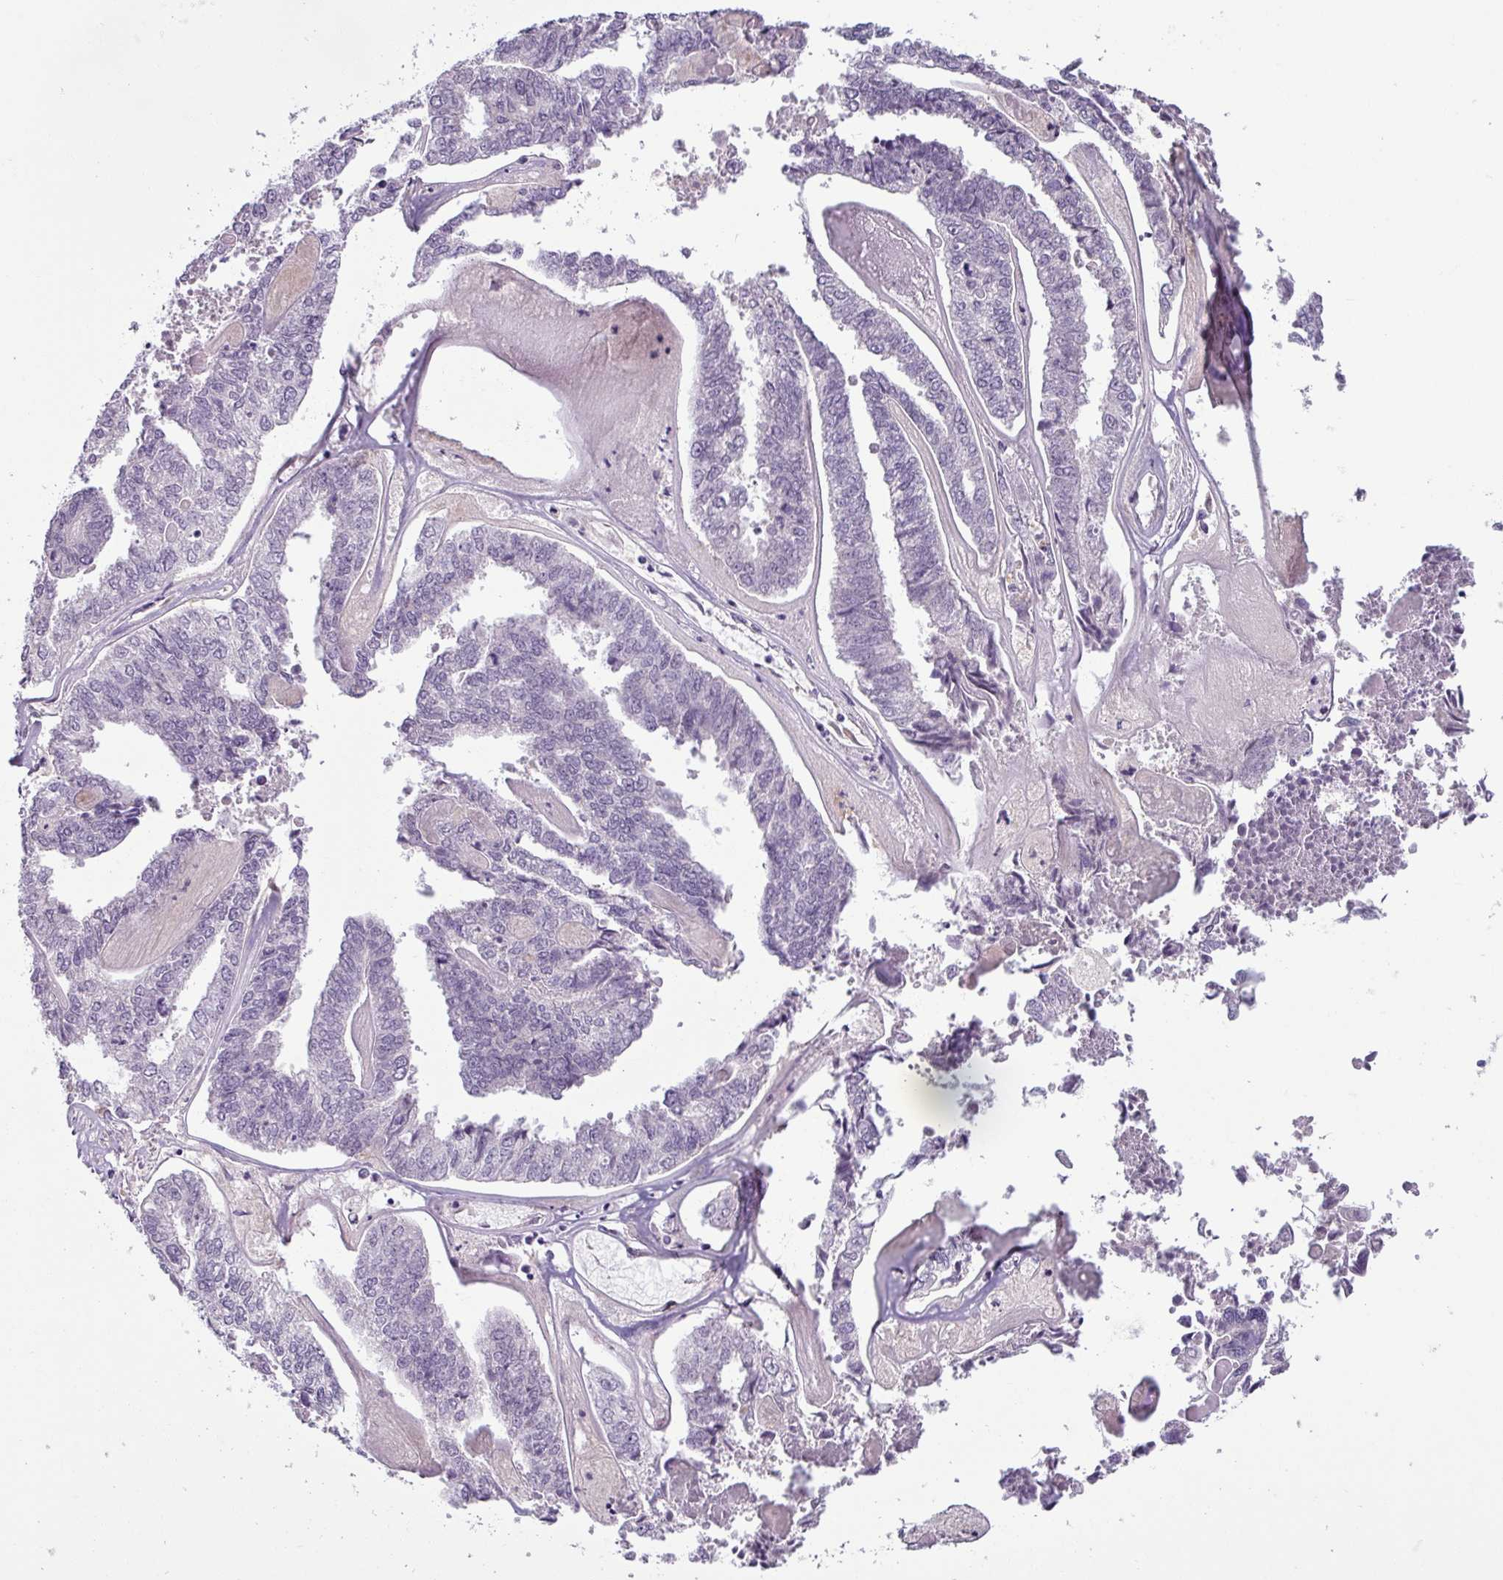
{"staining": {"intensity": "negative", "quantity": "none", "location": "none"}, "tissue": "endometrial cancer", "cell_type": "Tumor cells", "image_type": "cancer", "snomed": [{"axis": "morphology", "description": "Adenocarcinoma, NOS"}, {"axis": "topography", "description": "Endometrium"}], "caption": "Tumor cells show no significant expression in endometrial cancer.", "gene": "UVSSA", "patient": {"sex": "female", "age": 73}}